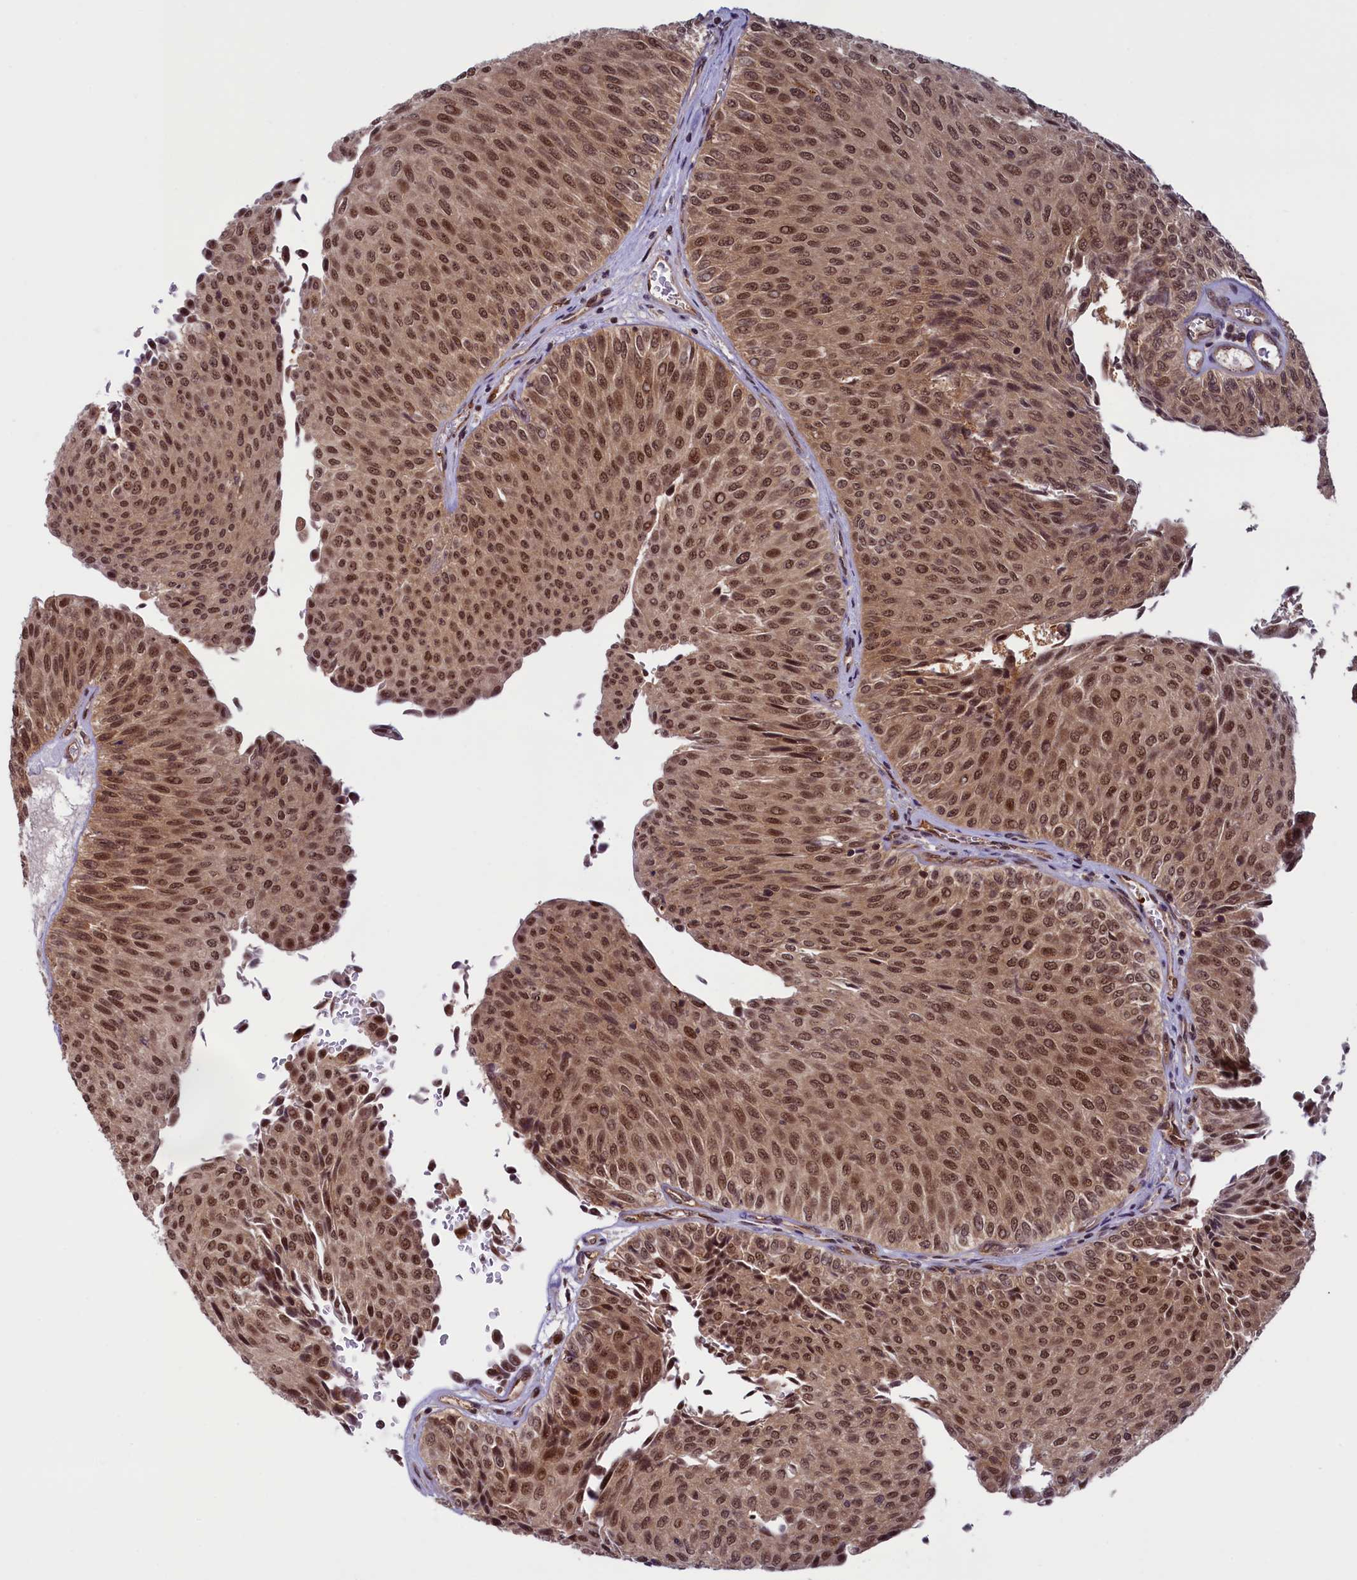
{"staining": {"intensity": "moderate", "quantity": ">75%", "location": "cytoplasmic/membranous,nuclear"}, "tissue": "urothelial cancer", "cell_type": "Tumor cells", "image_type": "cancer", "snomed": [{"axis": "morphology", "description": "Urothelial carcinoma, Low grade"}, {"axis": "topography", "description": "Urinary bladder"}], "caption": "A high-resolution image shows immunohistochemistry staining of urothelial carcinoma (low-grade), which exhibits moderate cytoplasmic/membranous and nuclear positivity in about >75% of tumor cells.", "gene": "SLC7A6OS", "patient": {"sex": "male", "age": 78}}